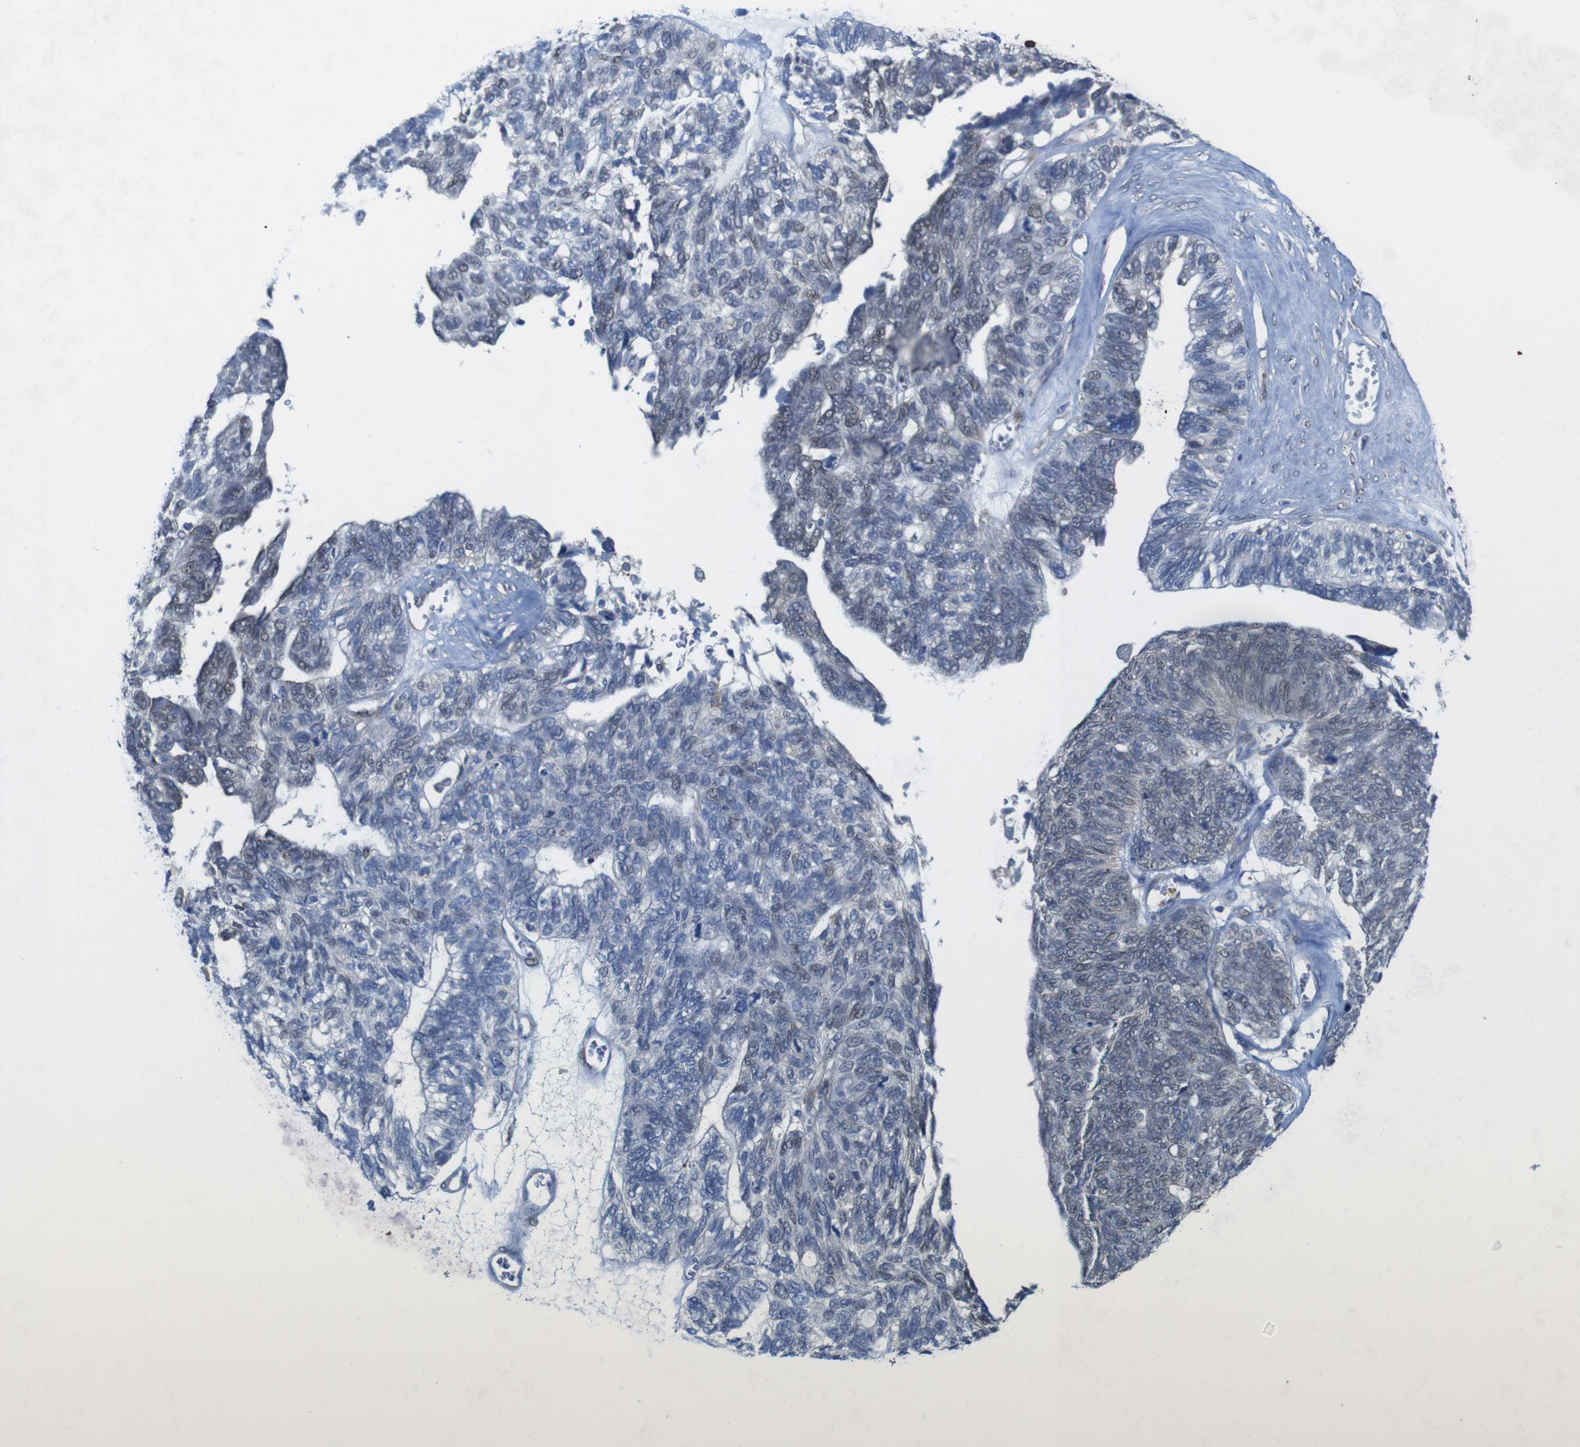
{"staining": {"intensity": "negative", "quantity": "none", "location": "none"}, "tissue": "ovarian cancer", "cell_type": "Tumor cells", "image_type": "cancer", "snomed": [{"axis": "morphology", "description": "Cystadenocarcinoma, serous, NOS"}, {"axis": "topography", "description": "Ovary"}], "caption": "This is an IHC photomicrograph of serous cystadenocarcinoma (ovarian). There is no positivity in tumor cells.", "gene": "PTGER4", "patient": {"sex": "female", "age": 79}}